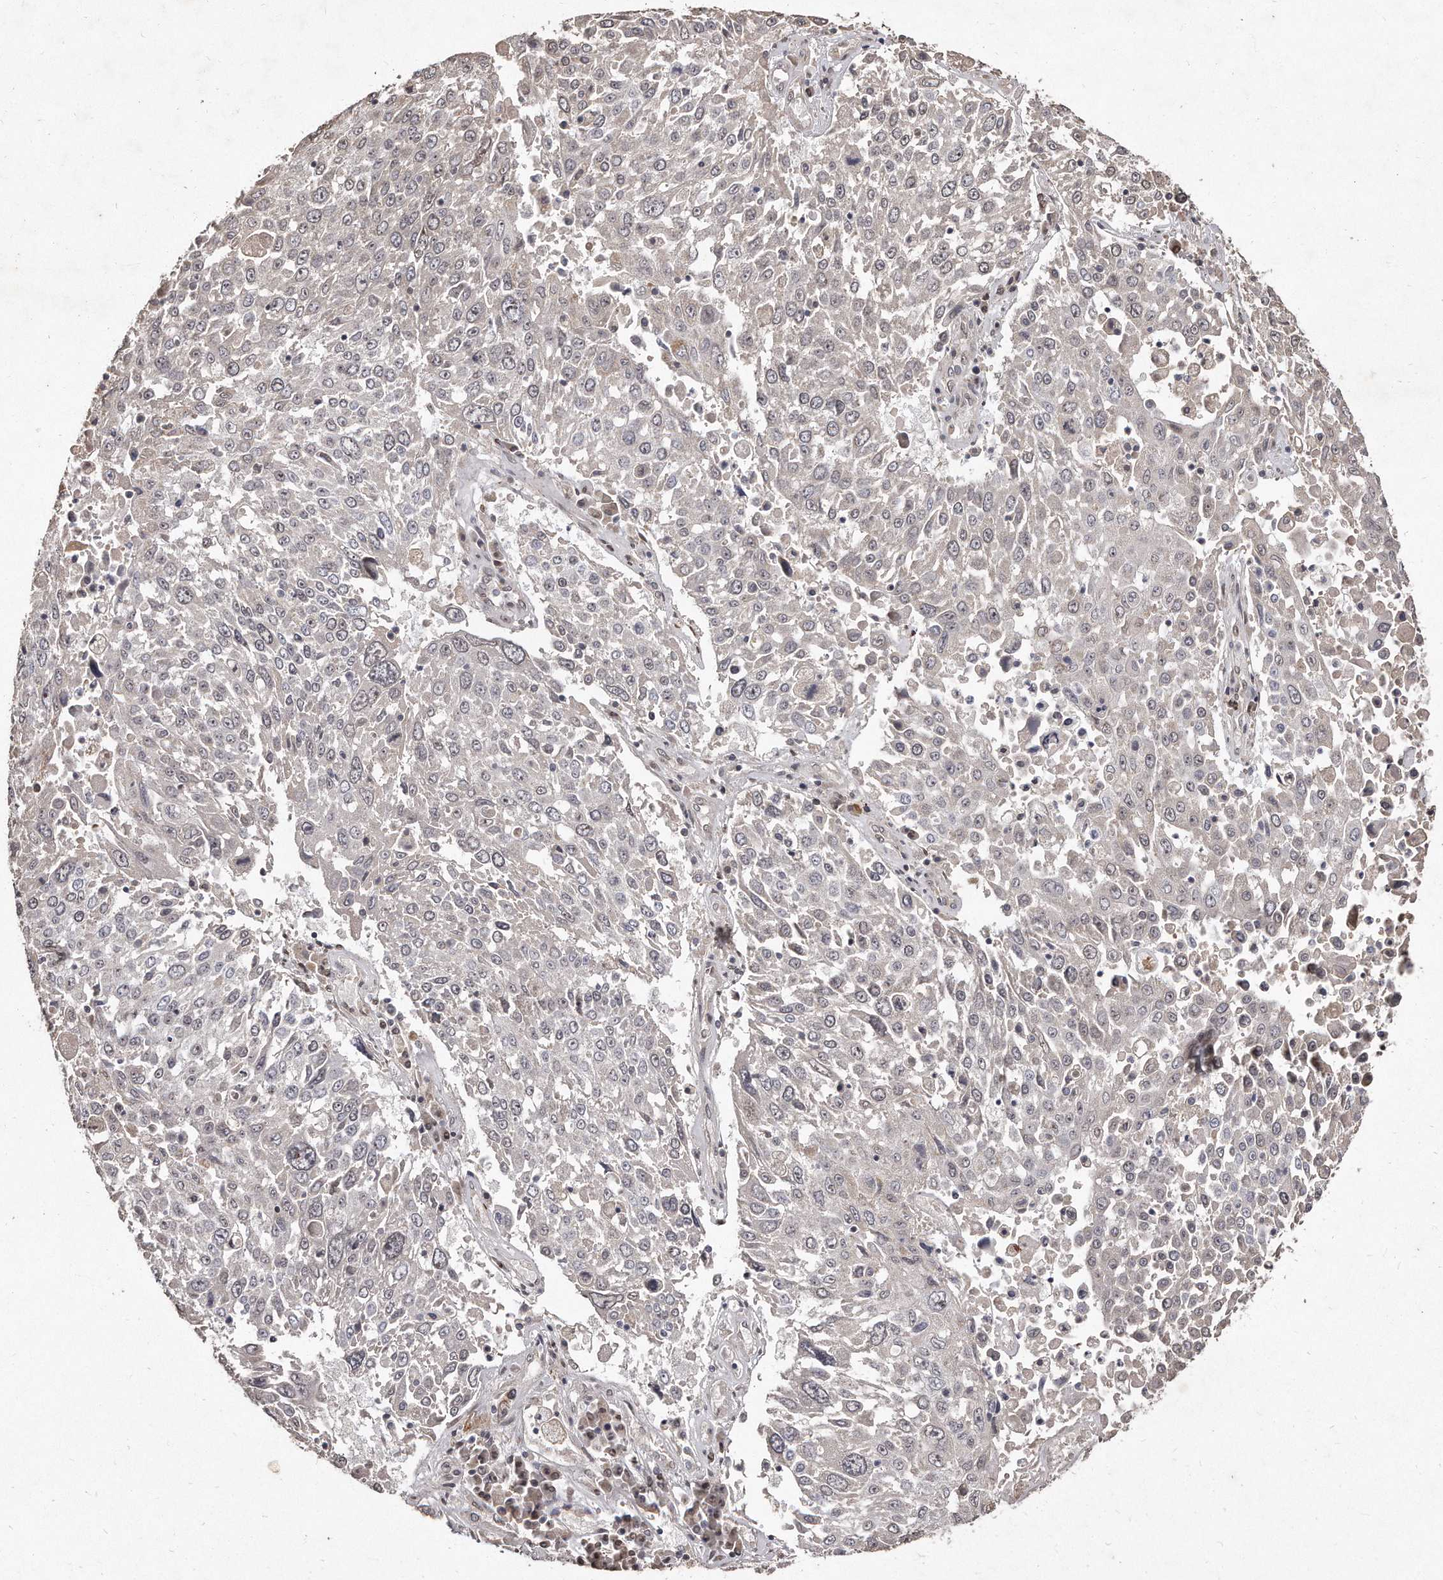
{"staining": {"intensity": "negative", "quantity": "none", "location": "none"}, "tissue": "lung cancer", "cell_type": "Tumor cells", "image_type": "cancer", "snomed": [{"axis": "morphology", "description": "Squamous cell carcinoma, NOS"}, {"axis": "topography", "description": "Lung"}], "caption": "DAB immunohistochemical staining of lung cancer displays no significant expression in tumor cells.", "gene": "HASPIN", "patient": {"sex": "male", "age": 65}}